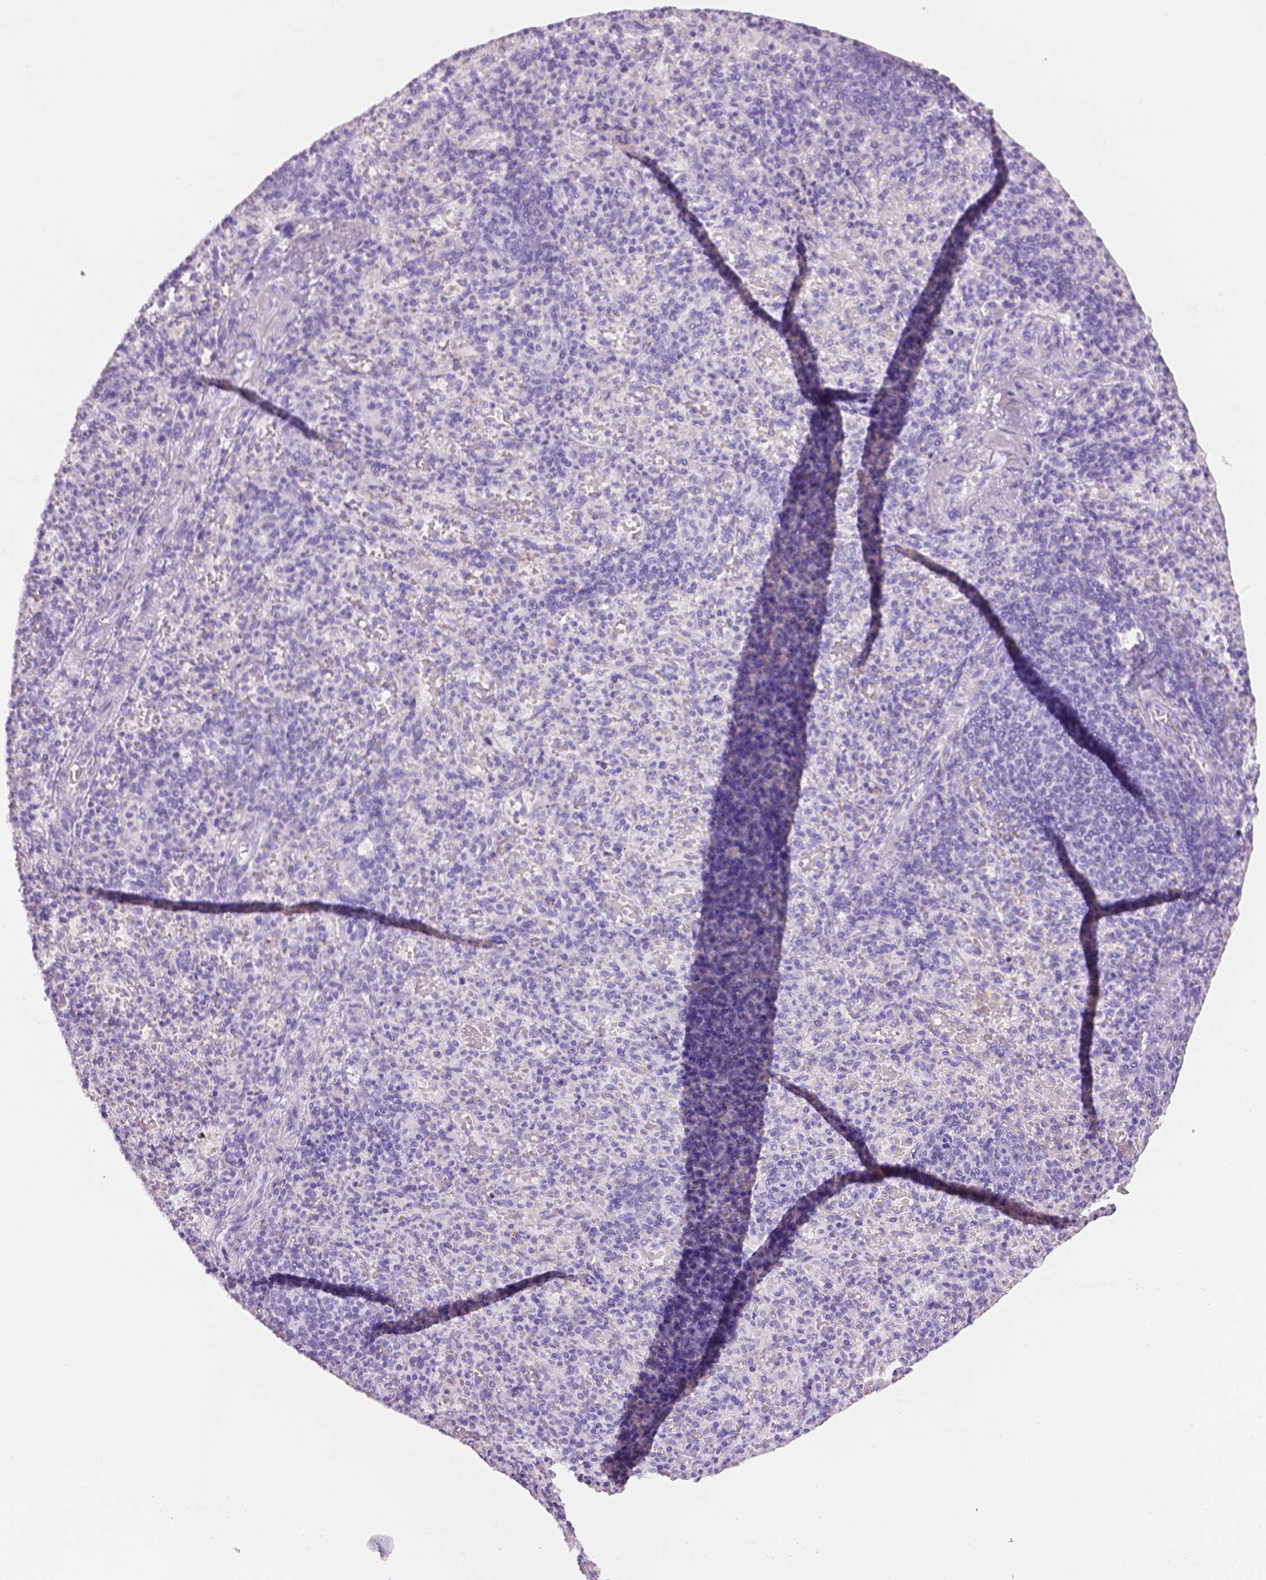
{"staining": {"intensity": "negative", "quantity": "none", "location": "none"}, "tissue": "spleen", "cell_type": "Cells in red pulp", "image_type": "normal", "snomed": [{"axis": "morphology", "description": "Normal tissue, NOS"}, {"axis": "topography", "description": "Spleen"}], "caption": "Spleen stained for a protein using immunohistochemistry exhibits no expression cells in red pulp.", "gene": "LELP1", "patient": {"sex": "female", "age": 74}}